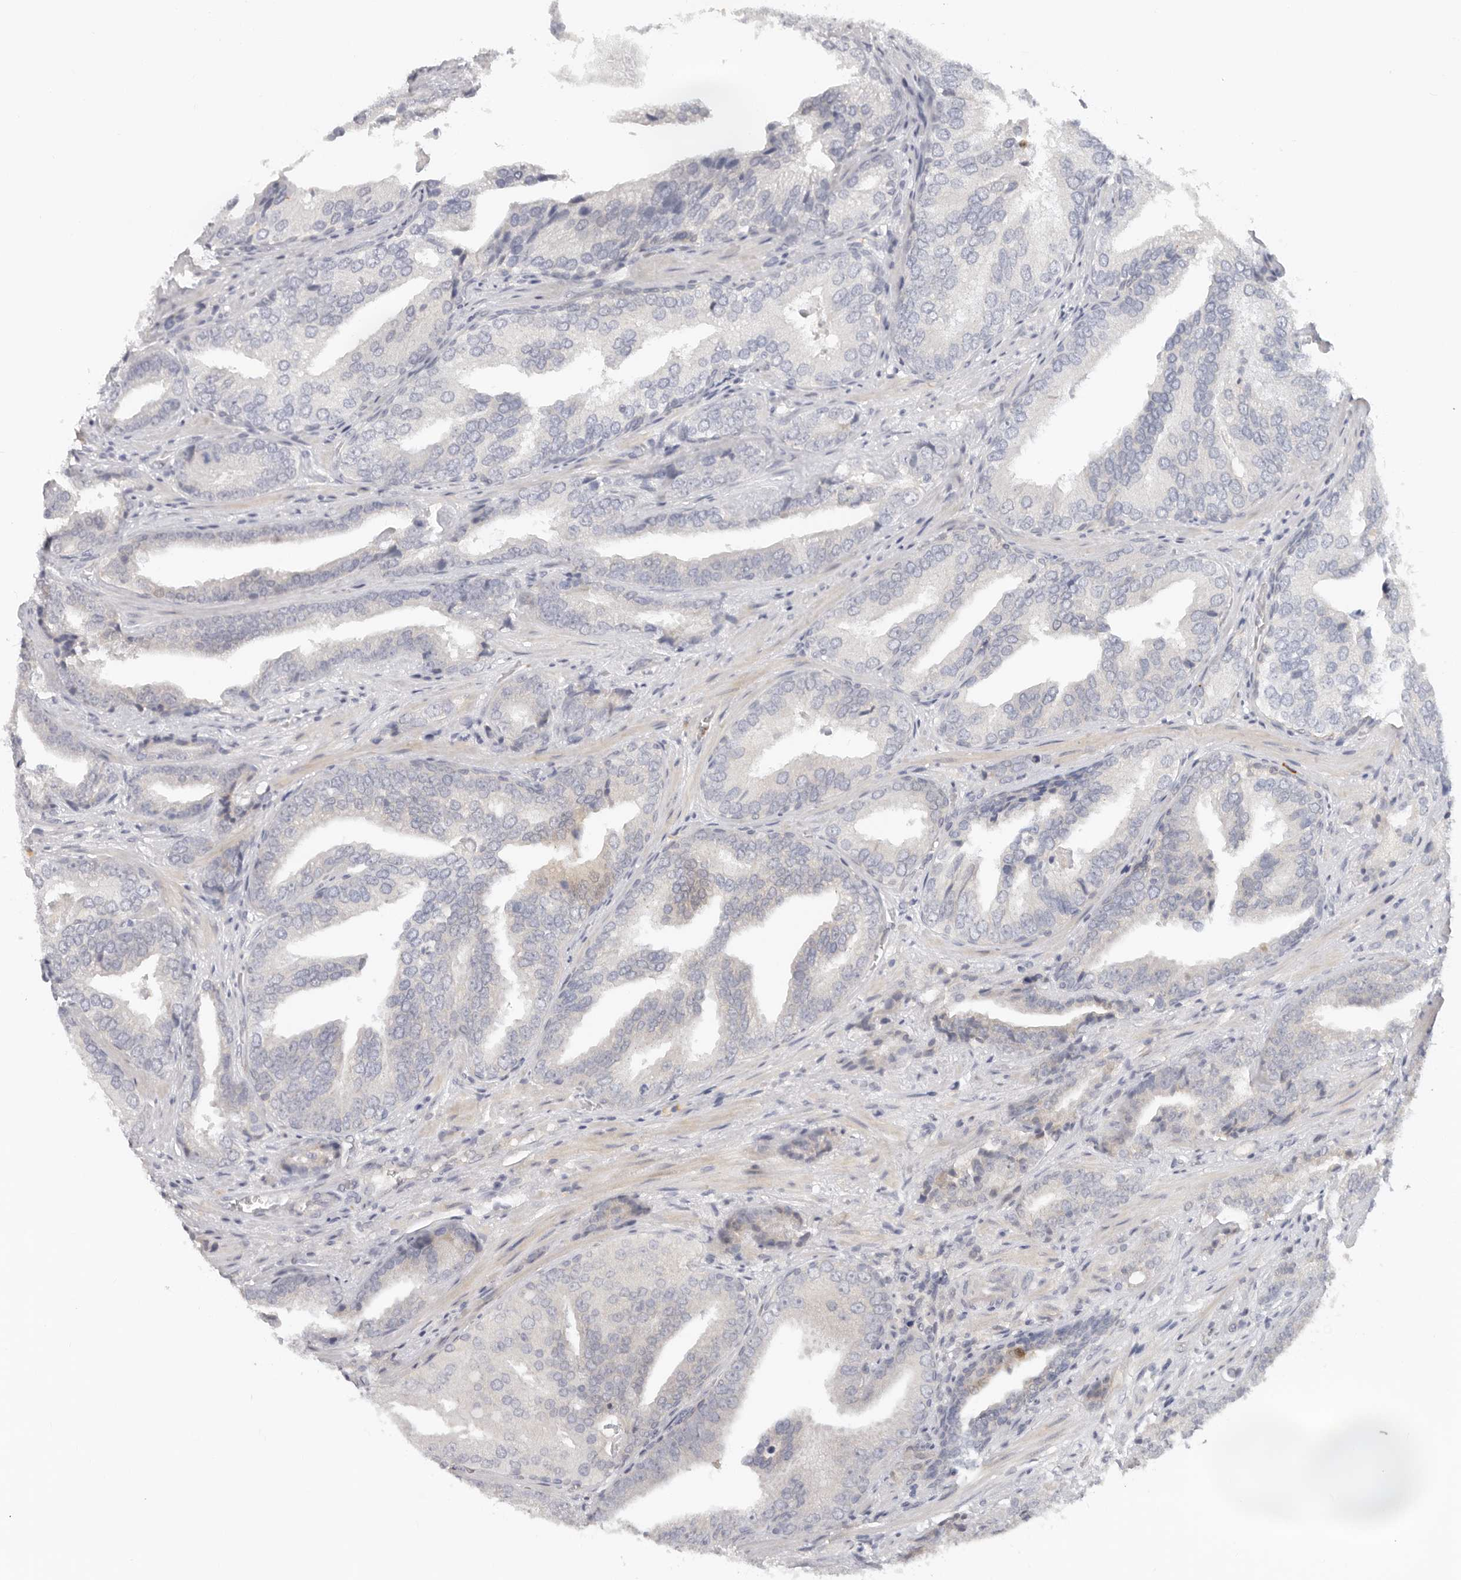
{"staining": {"intensity": "negative", "quantity": "none", "location": "none"}, "tissue": "prostate cancer", "cell_type": "Tumor cells", "image_type": "cancer", "snomed": [{"axis": "morphology", "description": "Adenocarcinoma, Low grade"}, {"axis": "topography", "description": "Prostate"}], "caption": "Immunohistochemistry image of neoplastic tissue: prostate adenocarcinoma (low-grade) stained with DAB (3,3'-diaminobenzidine) displays no significant protein positivity in tumor cells.", "gene": "USP49", "patient": {"sex": "male", "age": 67}}